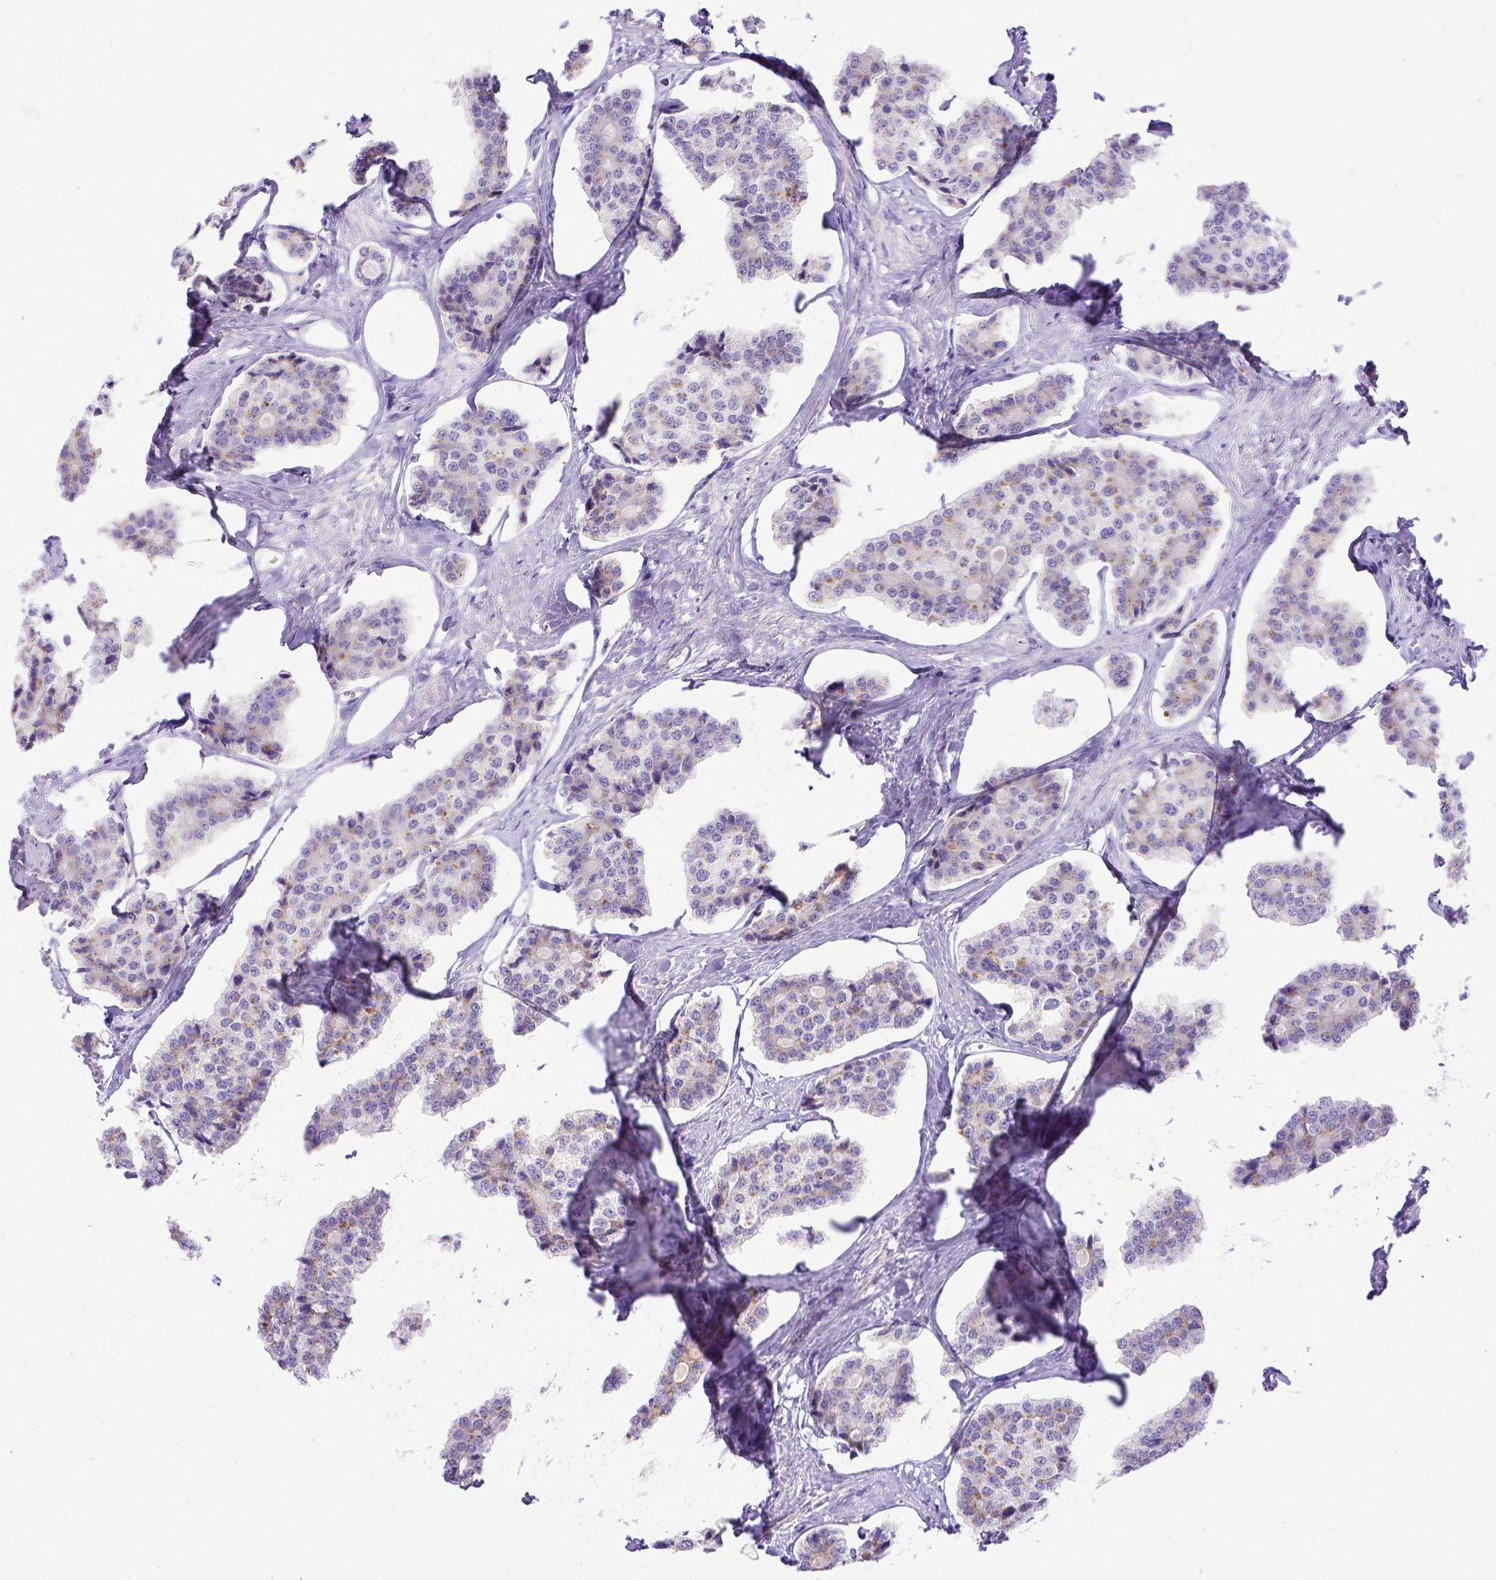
{"staining": {"intensity": "weak", "quantity": "<25%", "location": "cytoplasmic/membranous"}, "tissue": "carcinoid", "cell_type": "Tumor cells", "image_type": "cancer", "snomed": [{"axis": "morphology", "description": "Carcinoid, malignant, NOS"}, {"axis": "topography", "description": "Small intestine"}], "caption": "Immunohistochemistry histopathology image of neoplastic tissue: human malignant carcinoid stained with DAB demonstrates no significant protein staining in tumor cells. (Stains: DAB (3,3'-diaminobenzidine) IHC with hematoxylin counter stain, Microscopy: brightfield microscopy at high magnification).", "gene": "CFAP300", "patient": {"sex": "female", "age": 65}}